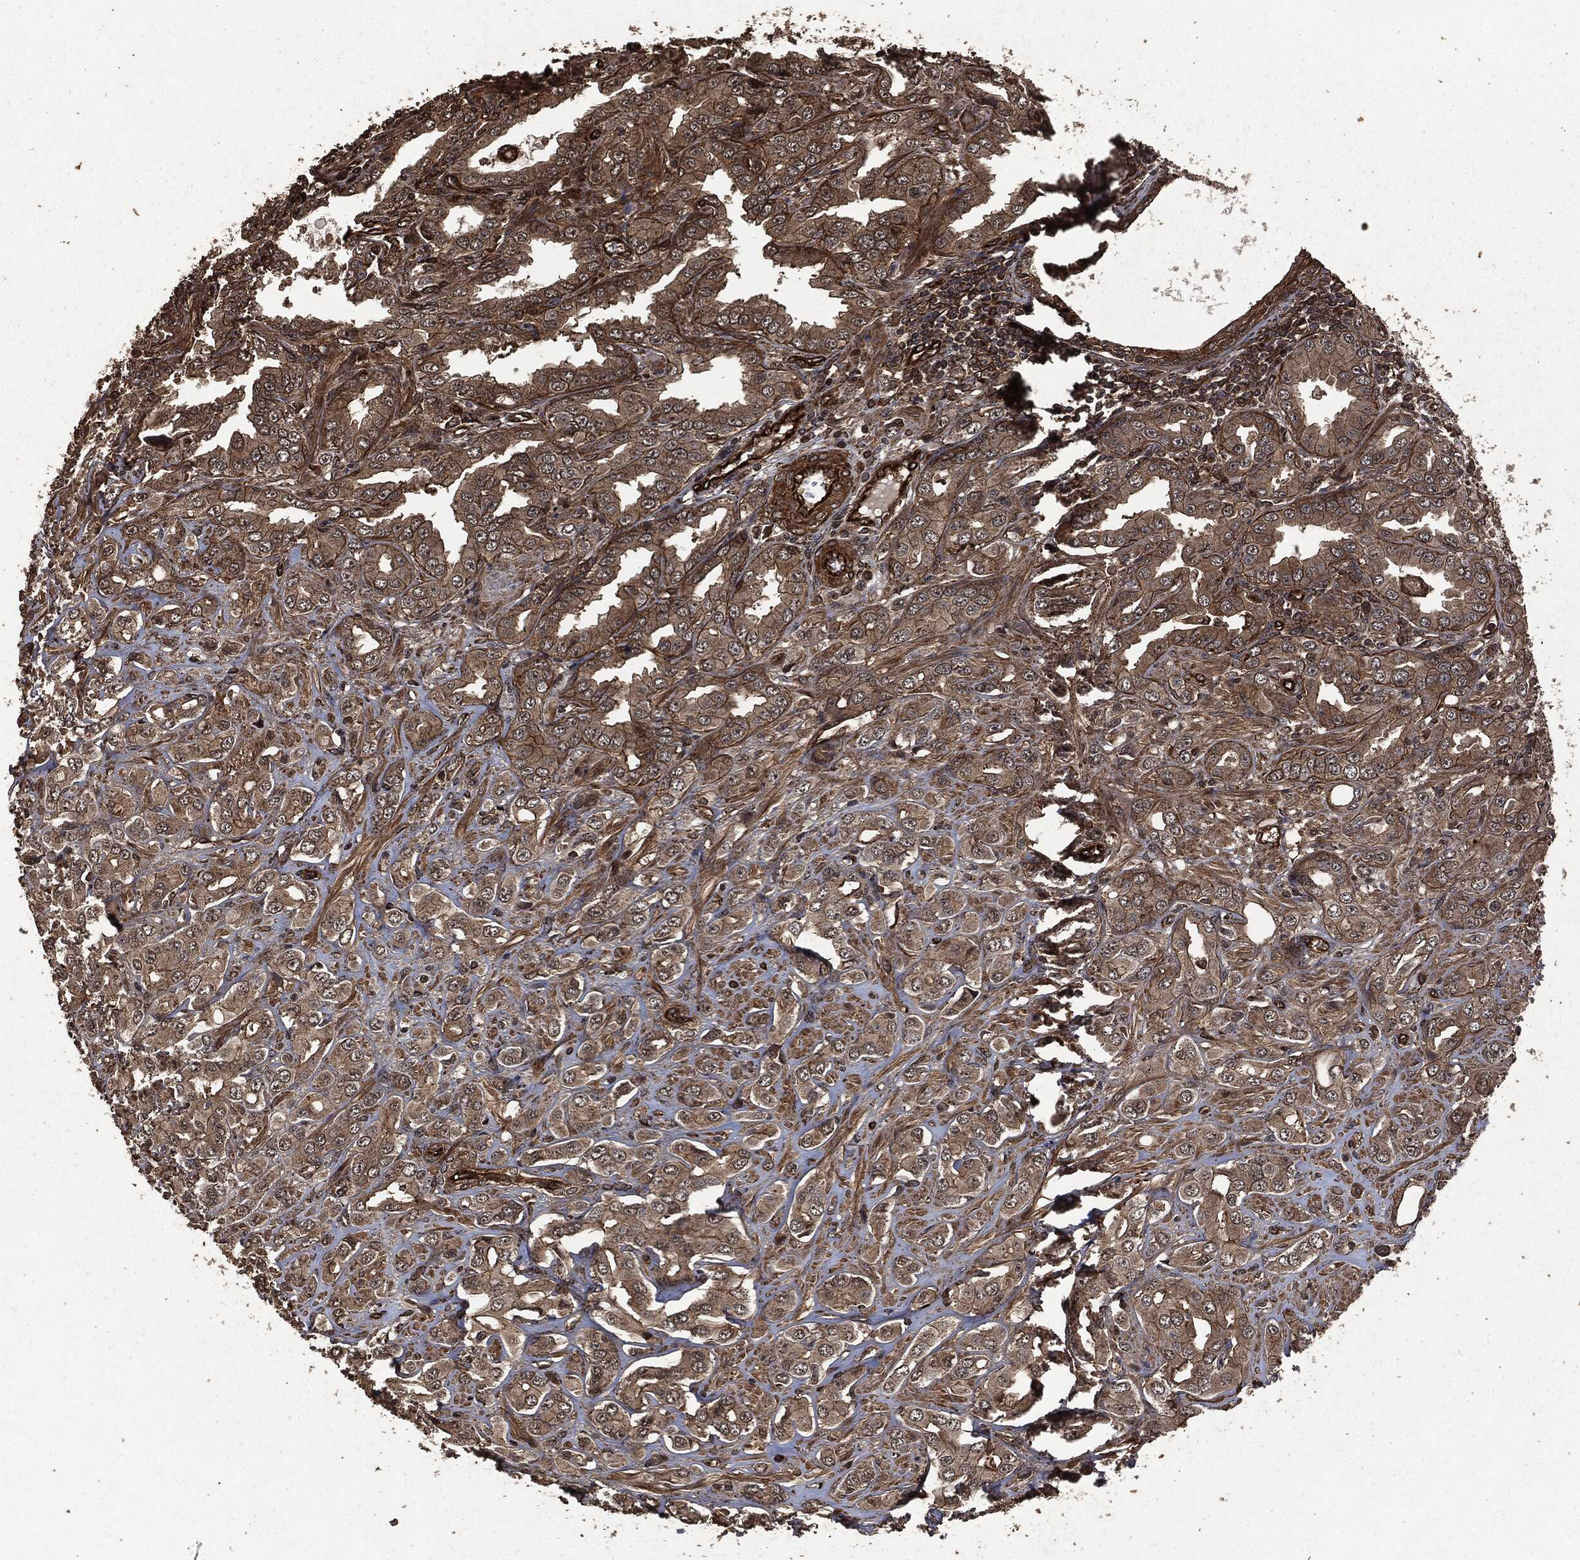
{"staining": {"intensity": "moderate", "quantity": ">75%", "location": "cytoplasmic/membranous"}, "tissue": "prostate cancer", "cell_type": "Tumor cells", "image_type": "cancer", "snomed": [{"axis": "morphology", "description": "Adenocarcinoma, NOS"}, {"axis": "topography", "description": "Prostate and seminal vesicle, NOS"}, {"axis": "topography", "description": "Prostate"}], "caption": "Protein staining displays moderate cytoplasmic/membranous expression in about >75% of tumor cells in prostate cancer.", "gene": "HRAS", "patient": {"sex": "male", "age": 69}}